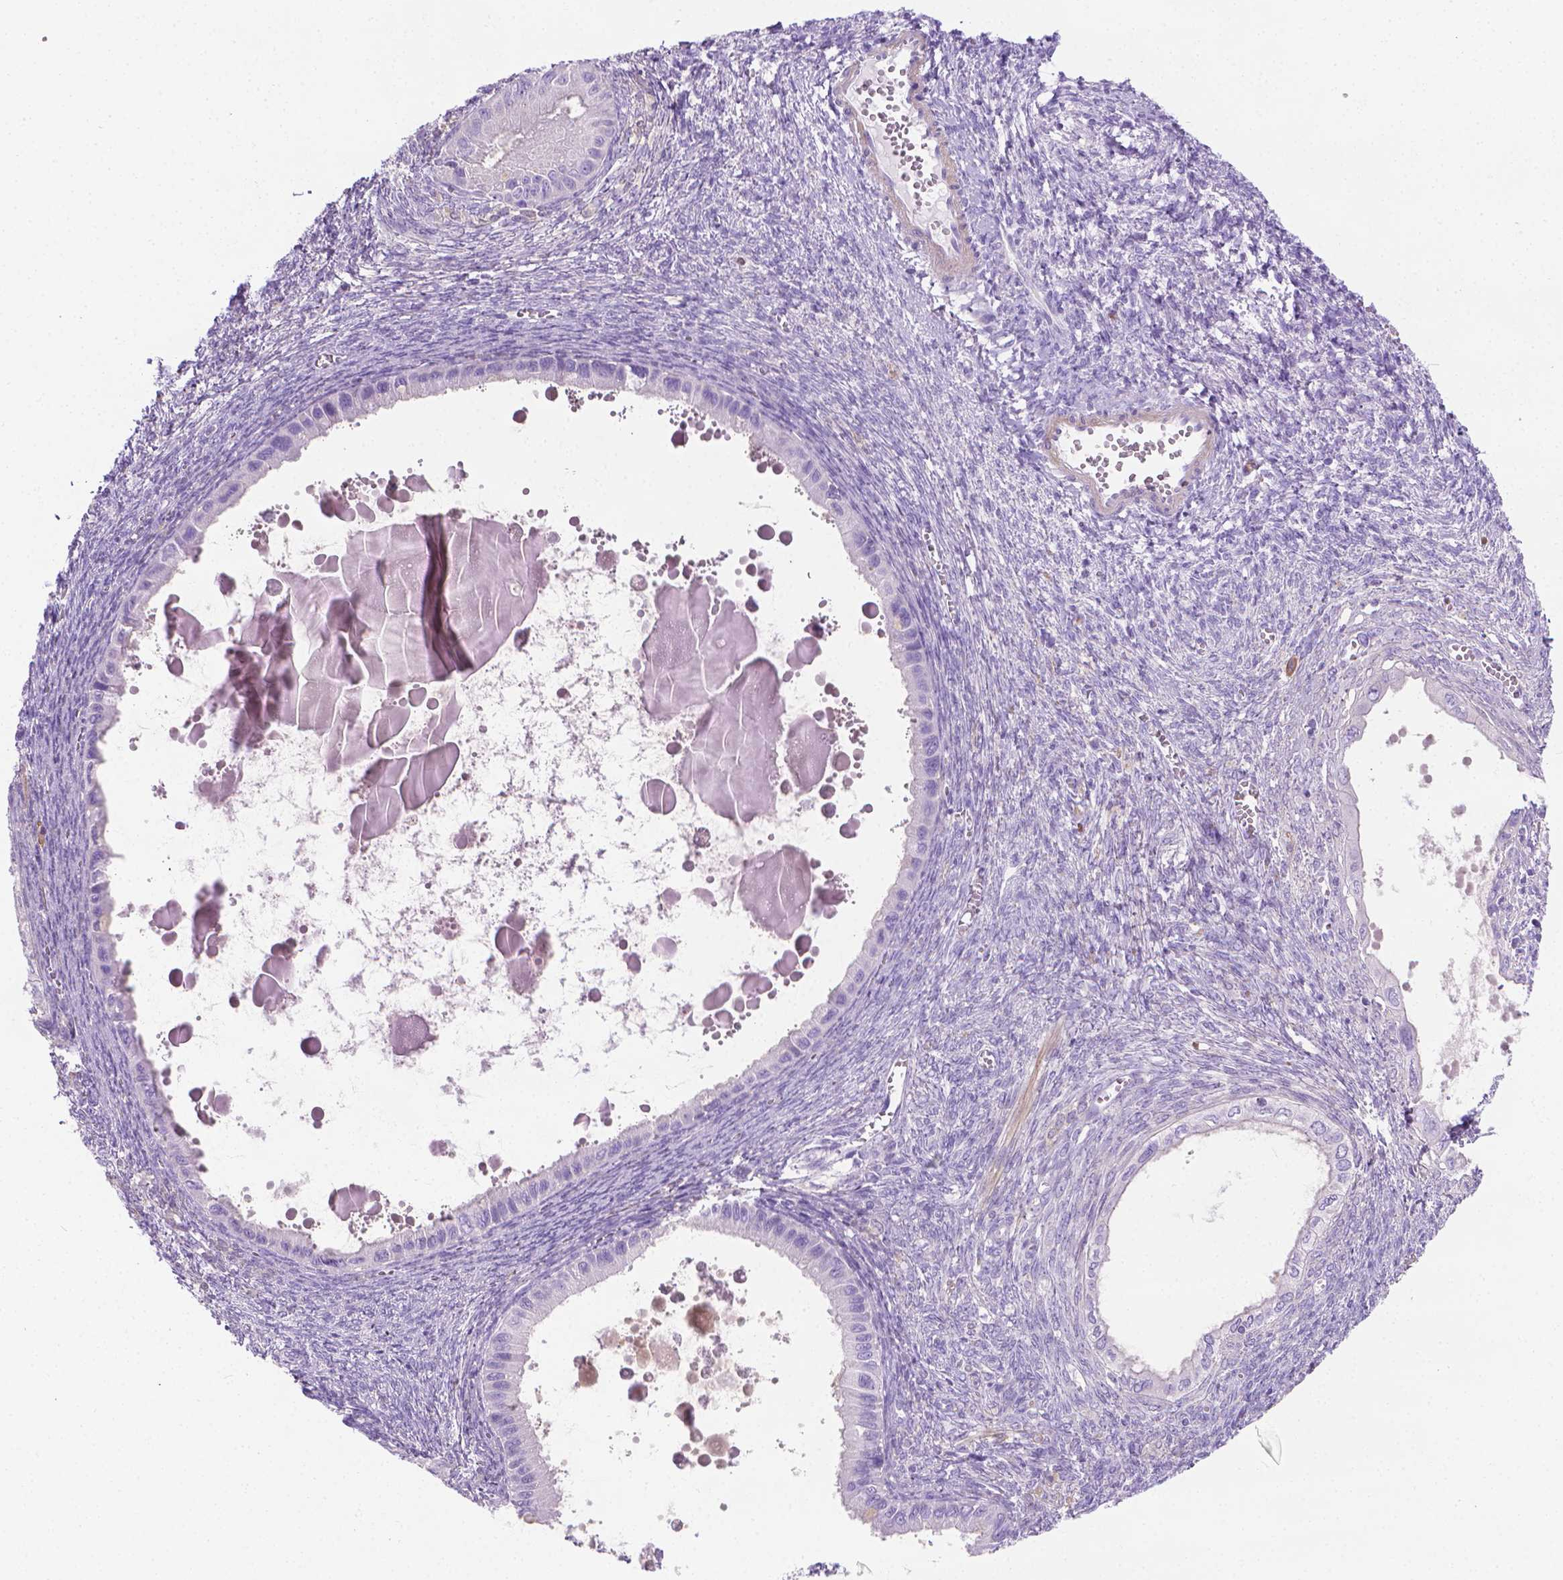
{"staining": {"intensity": "negative", "quantity": "none", "location": "none"}, "tissue": "ovarian cancer", "cell_type": "Tumor cells", "image_type": "cancer", "snomed": [{"axis": "morphology", "description": "Cystadenocarcinoma, mucinous, NOS"}, {"axis": "topography", "description": "Ovary"}], "caption": "An IHC histopathology image of ovarian mucinous cystadenocarcinoma is shown. There is no staining in tumor cells of ovarian mucinous cystadenocarcinoma.", "gene": "FASN", "patient": {"sex": "female", "age": 64}}